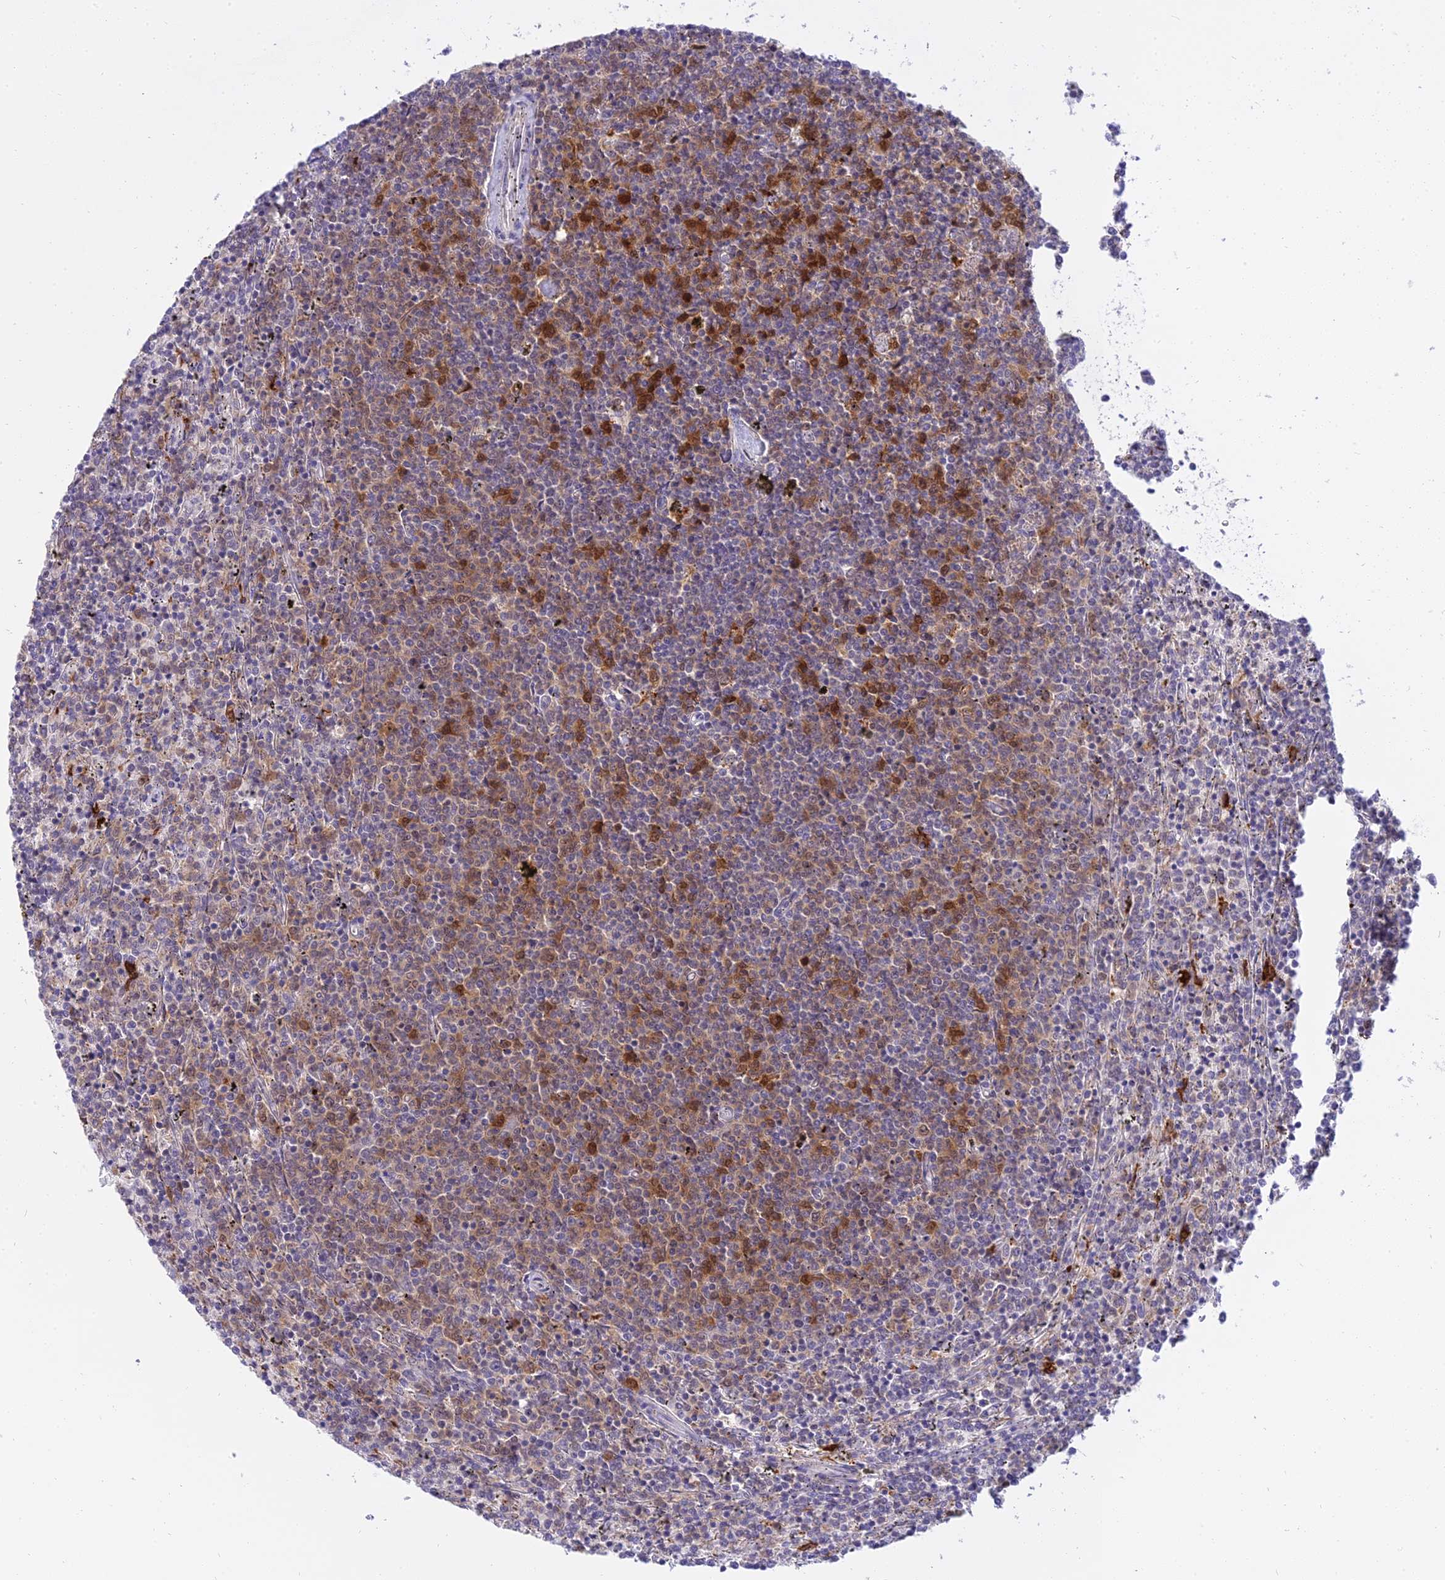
{"staining": {"intensity": "weak", "quantity": "25%-75%", "location": "cytoplasmic/membranous"}, "tissue": "lymphoma", "cell_type": "Tumor cells", "image_type": "cancer", "snomed": [{"axis": "morphology", "description": "Malignant lymphoma, non-Hodgkin's type, Low grade"}, {"axis": "topography", "description": "Spleen"}], "caption": "About 25%-75% of tumor cells in low-grade malignant lymphoma, non-Hodgkin's type exhibit weak cytoplasmic/membranous protein positivity as visualized by brown immunohistochemical staining.", "gene": "UBE2G1", "patient": {"sex": "female", "age": 50}}